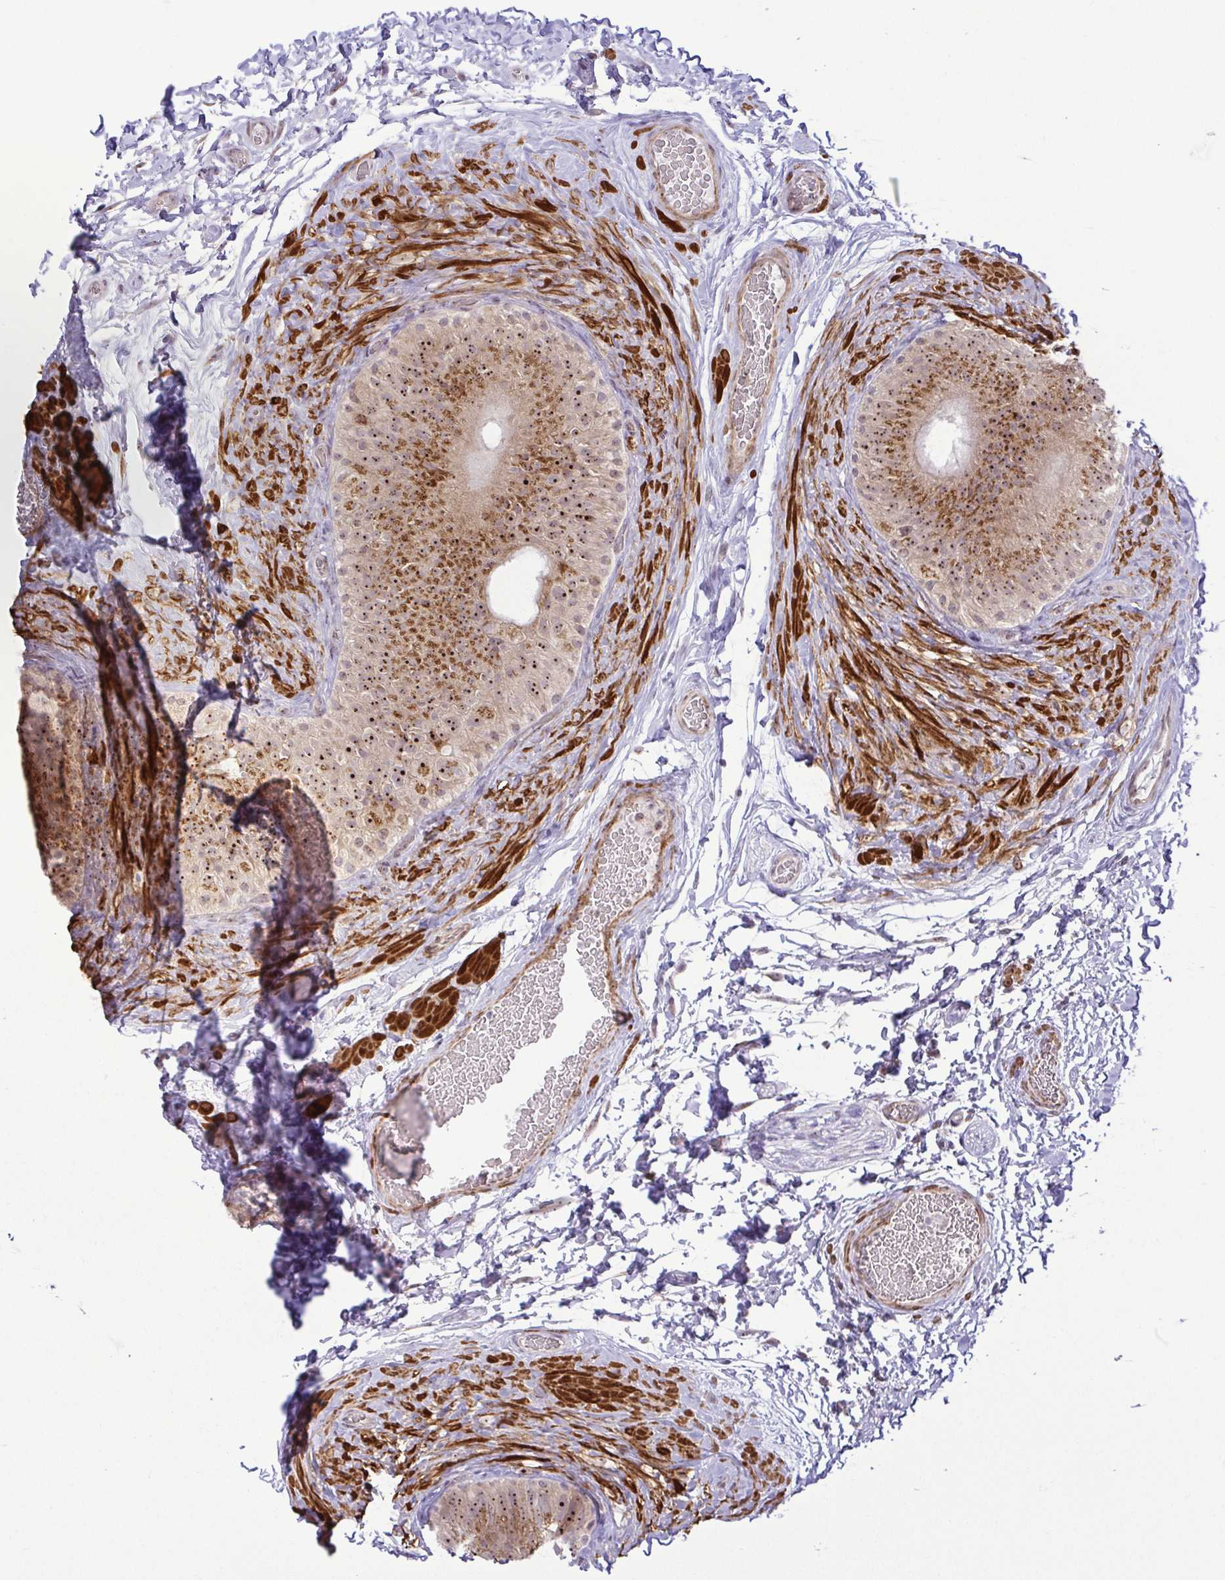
{"staining": {"intensity": "moderate", "quantity": "25%-75%", "location": "cytoplasmic/membranous,nuclear"}, "tissue": "epididymis", "cell_type": "Glandular cells", "image_type": "normal", "snomed": [{"axis": "morphology", "description": "Normal tissue, NOS"}, {"axis": "topography", "description": "Epididymis, spermatic cord, NOS"}, {"axis": "topography", "description": "Epididymis"}], "caption": "IHC of benign human epididymis demonstrates medium levels of moderate cytoplasmic/membranous,nuclear staining in about 25%-75% of glandular cells. (DAB = brown stain, brightfield microscopy at high magnification).", "gene": "RSL24D1", "patient": {"sex": "male", "age": 31}}